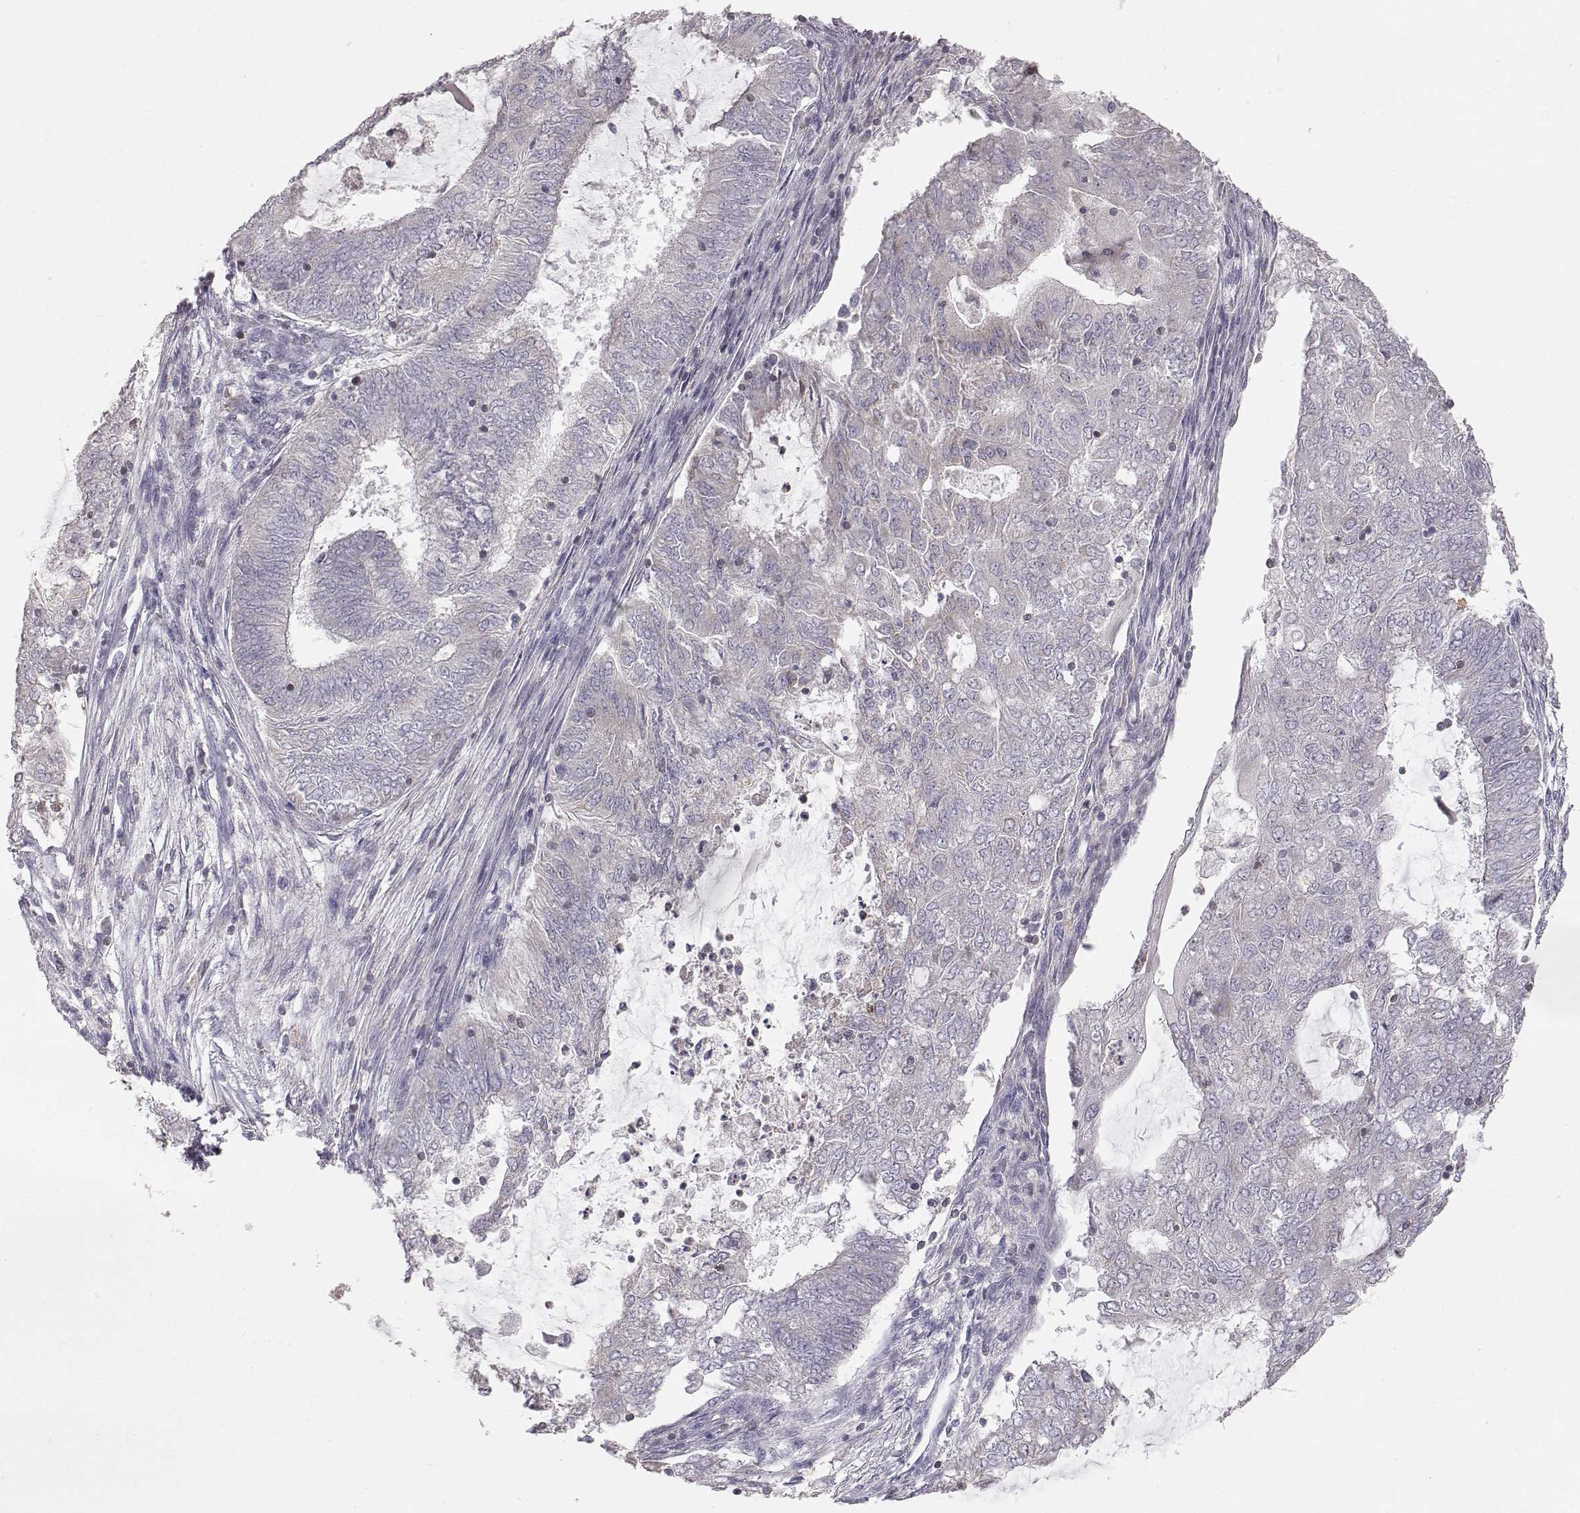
{"staining": {"intensity": "negative", "quantity": "none", "location": "none"}, "tissue": "endometrial cancer", "cell_type": "Tumor cells", "image_type": "cancer", "snomed": [{"axis": "morphology", "description": "Adenocarcinoma, NOS"}, {"axis": "topography", "description": "Endometrium"}], "caption": "IHC photomicrograph of endometrial cancer (adenocarcinoma) stained for a protein (brown), which exhibits no staining in tumor cells.", "gene": "GRAP2", "patient": {"sex": "female", "age": 62}}